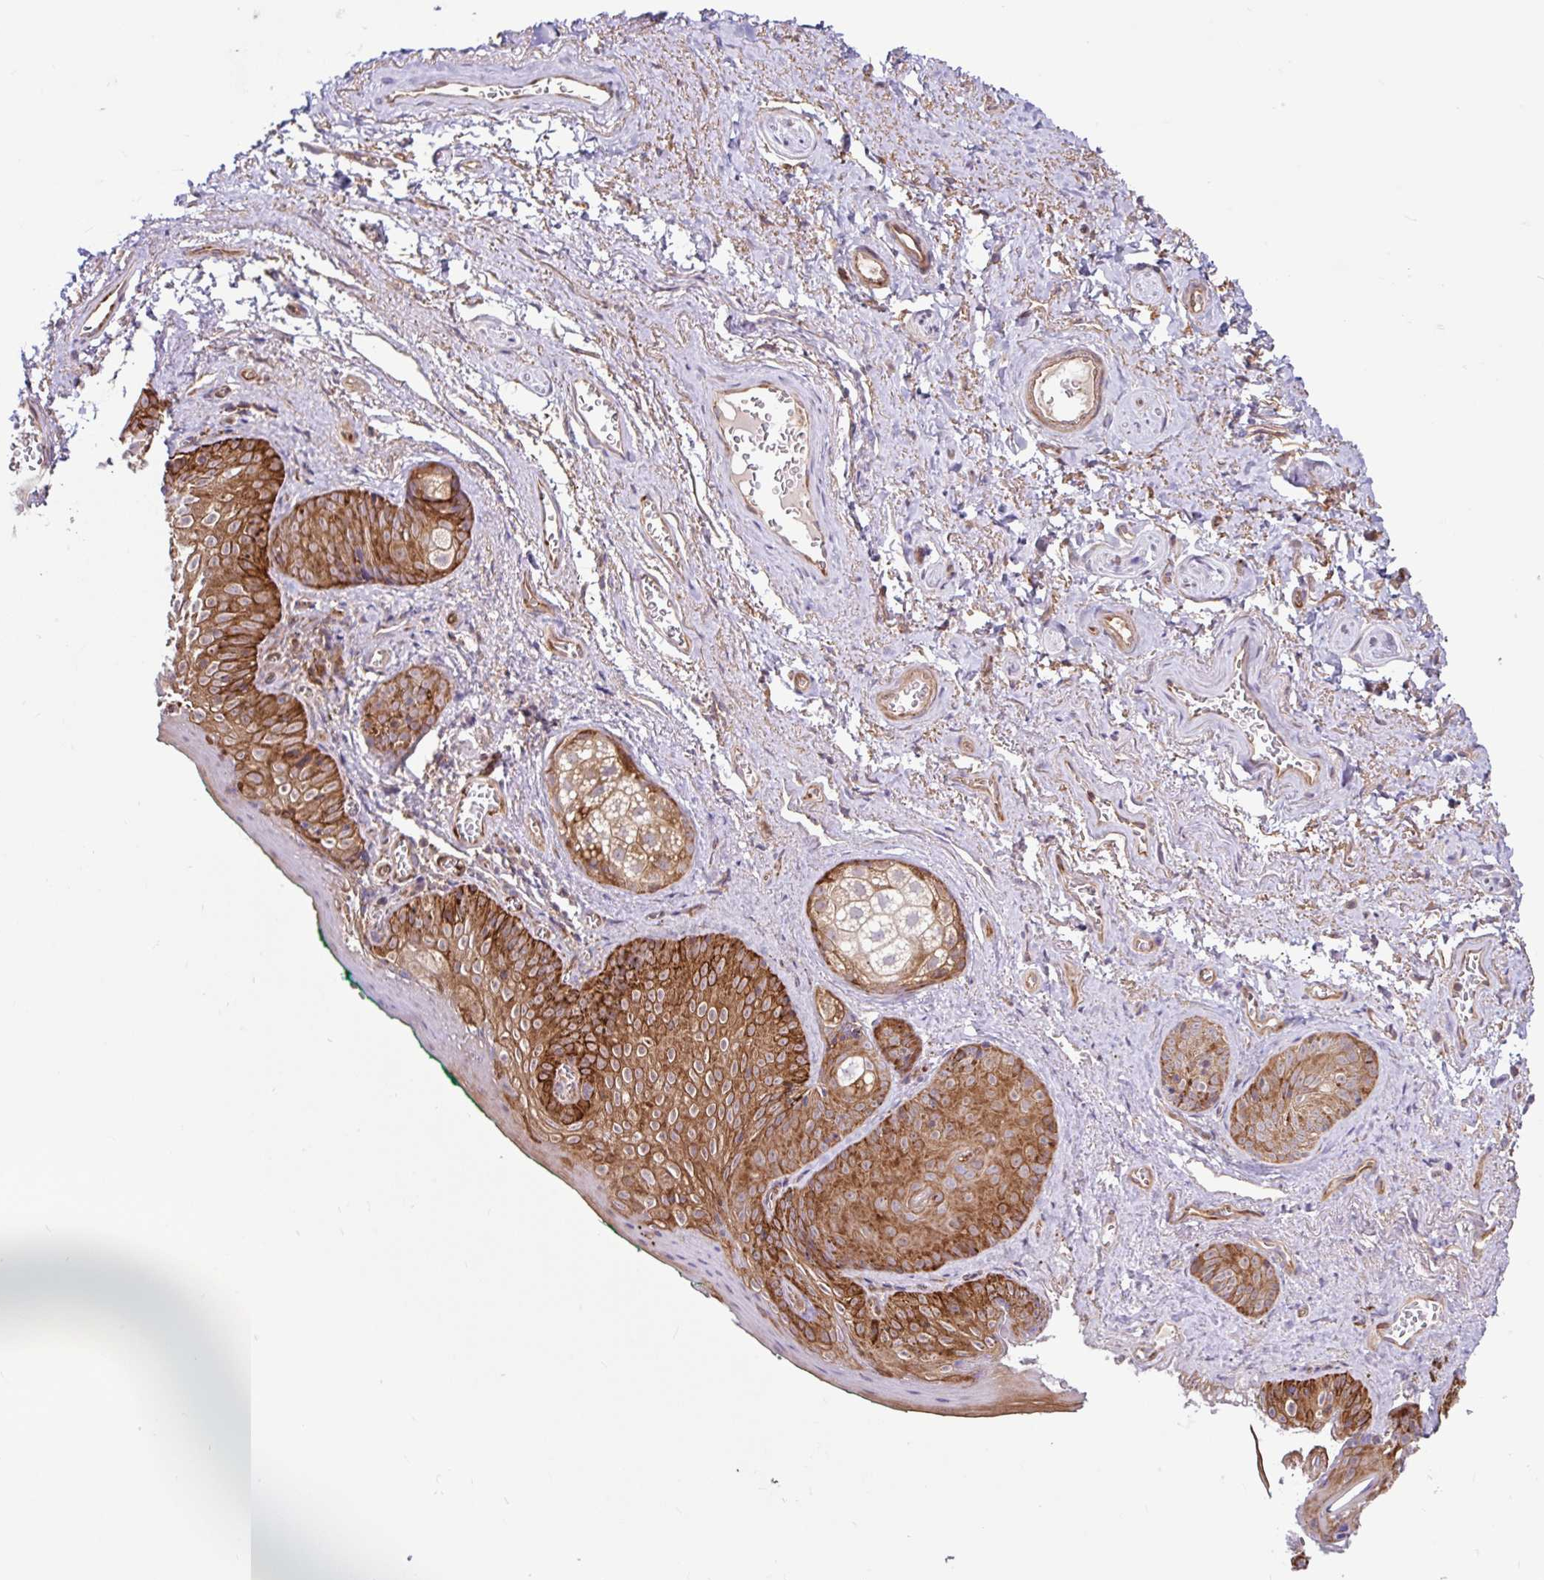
{"staining": {"intensity": "strong", "quantity": ">75%", "location": "cytoplasmic/membranous"}, "tissue": "vagina", "cell_type": "Squamous epithelial cells", "image_type": "normal", "snomed": [{"axis": "morphology", "description": "Normal tissue, NOS"}, {"axis": "topography", "description": "Vulva"}, {"axis": "topography", "description": "Vagina"}, {"axis": "topography", "description": "Peripheral nerve tissue"}], "caption": "Immunohistochemistry (DAB) staining of normal vagina reveals strong cytoplasmic/membranous protein positivity in about >75% of squamous epithelial cells.", "gene": "NTPCR", "patient": {"sex": "female", "age": 66}}